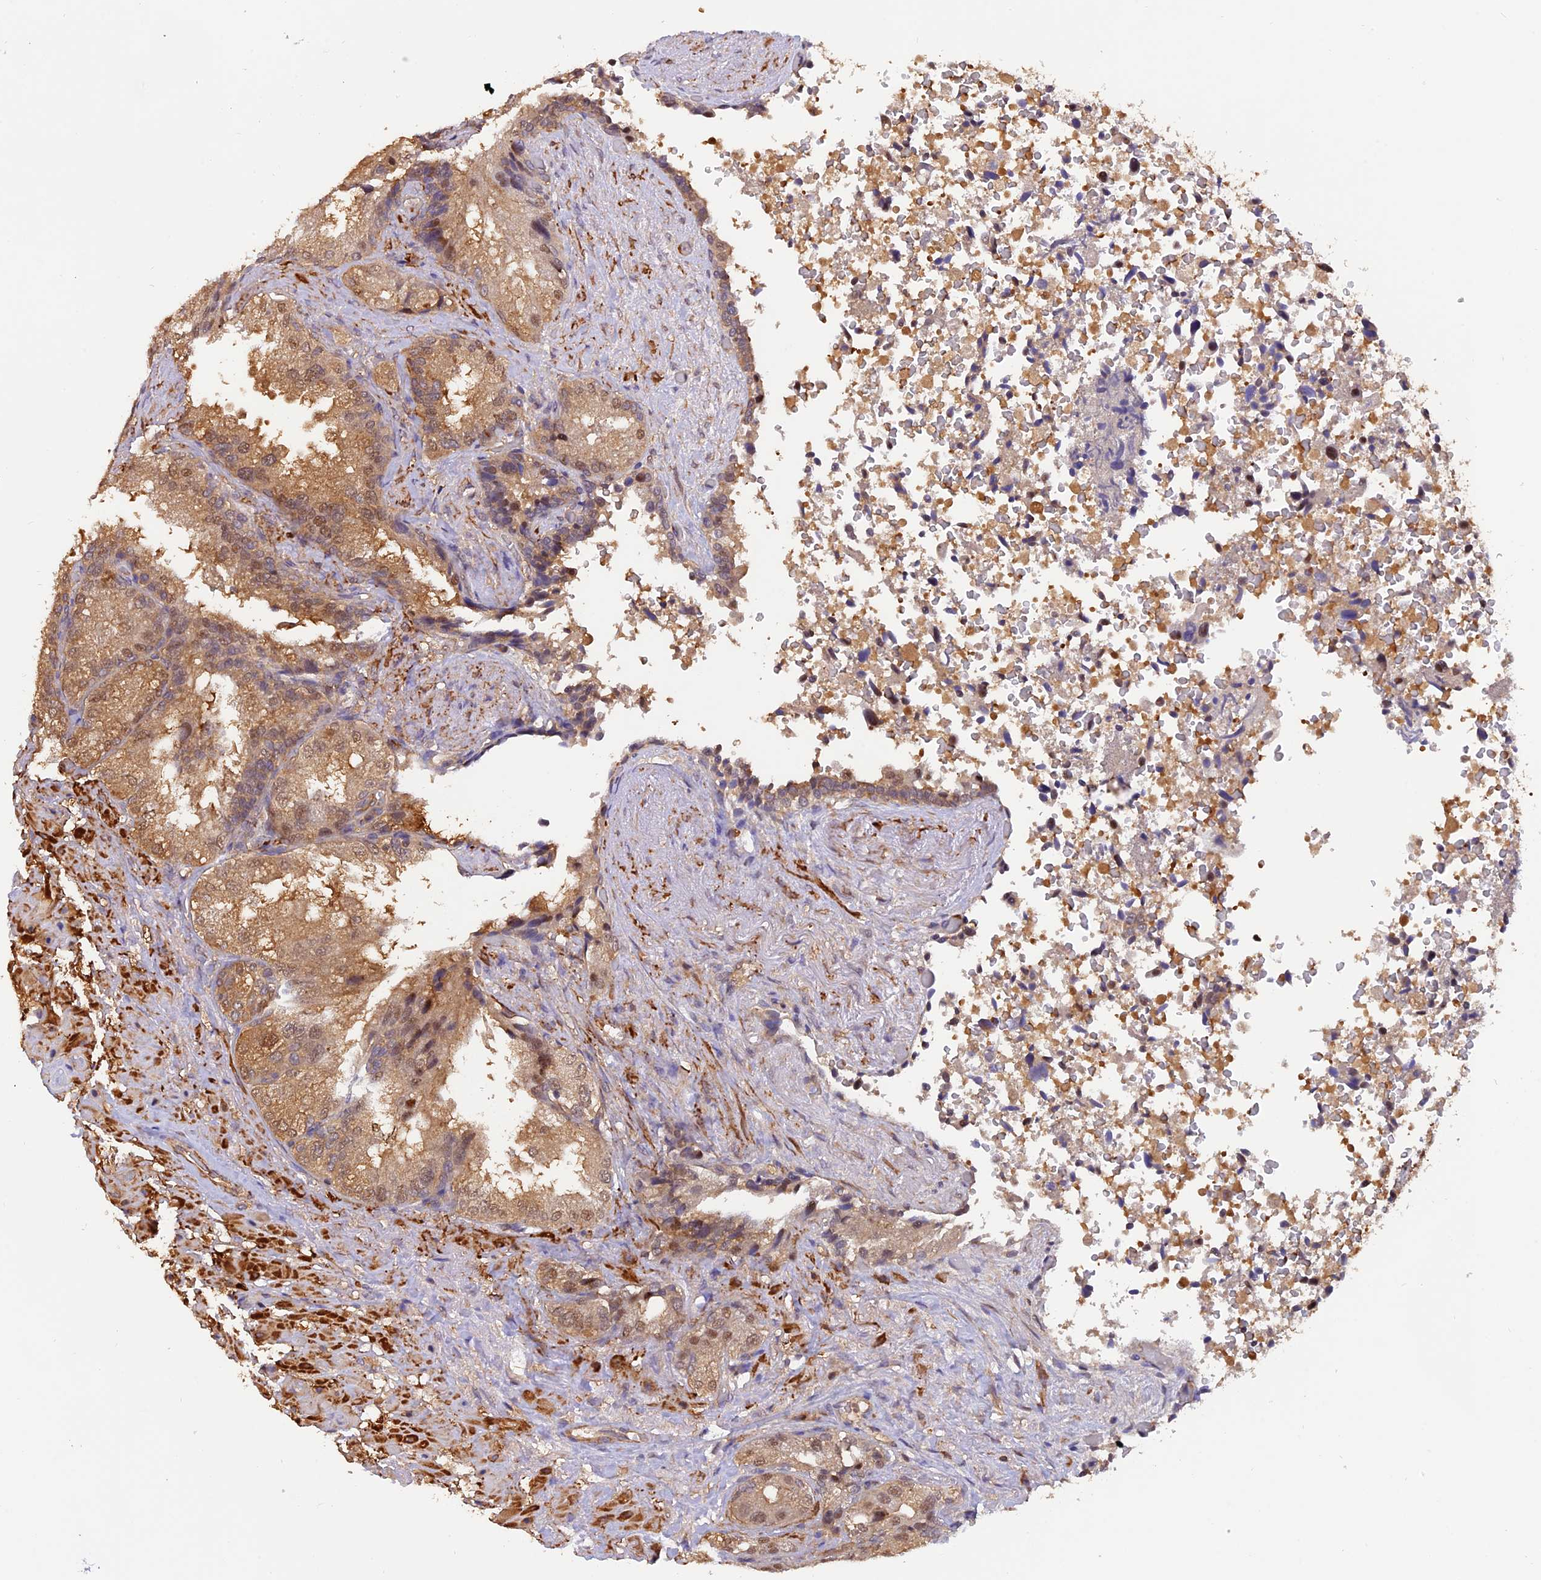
{"staining": {"intensity": "moderate", "quantity": ">75%", "location": "cytoplasmic/membranous,nuclear"}, "tissue": "seminal vesicle", "cell_type": "Glandular cells", "image_type": "normal", "snomed": [{"axis": "morphology", "description": "Normal tissue, NOS"}, {"axis": "topography", "description": "Seminal veicle"}, {"axis": "topography", "description": "Peripheral nerve tissue"}], "caption": "Protein expression analysis of benign seminal vesicle displays moderate cytoplasmic/membranous,nuclear expression in about >75% of glandular cells. (Brightfield microscopy of DAB IHC at high magnification).", "gene": "PSMB3", "patient": {"sex": "male", "age": 63}}